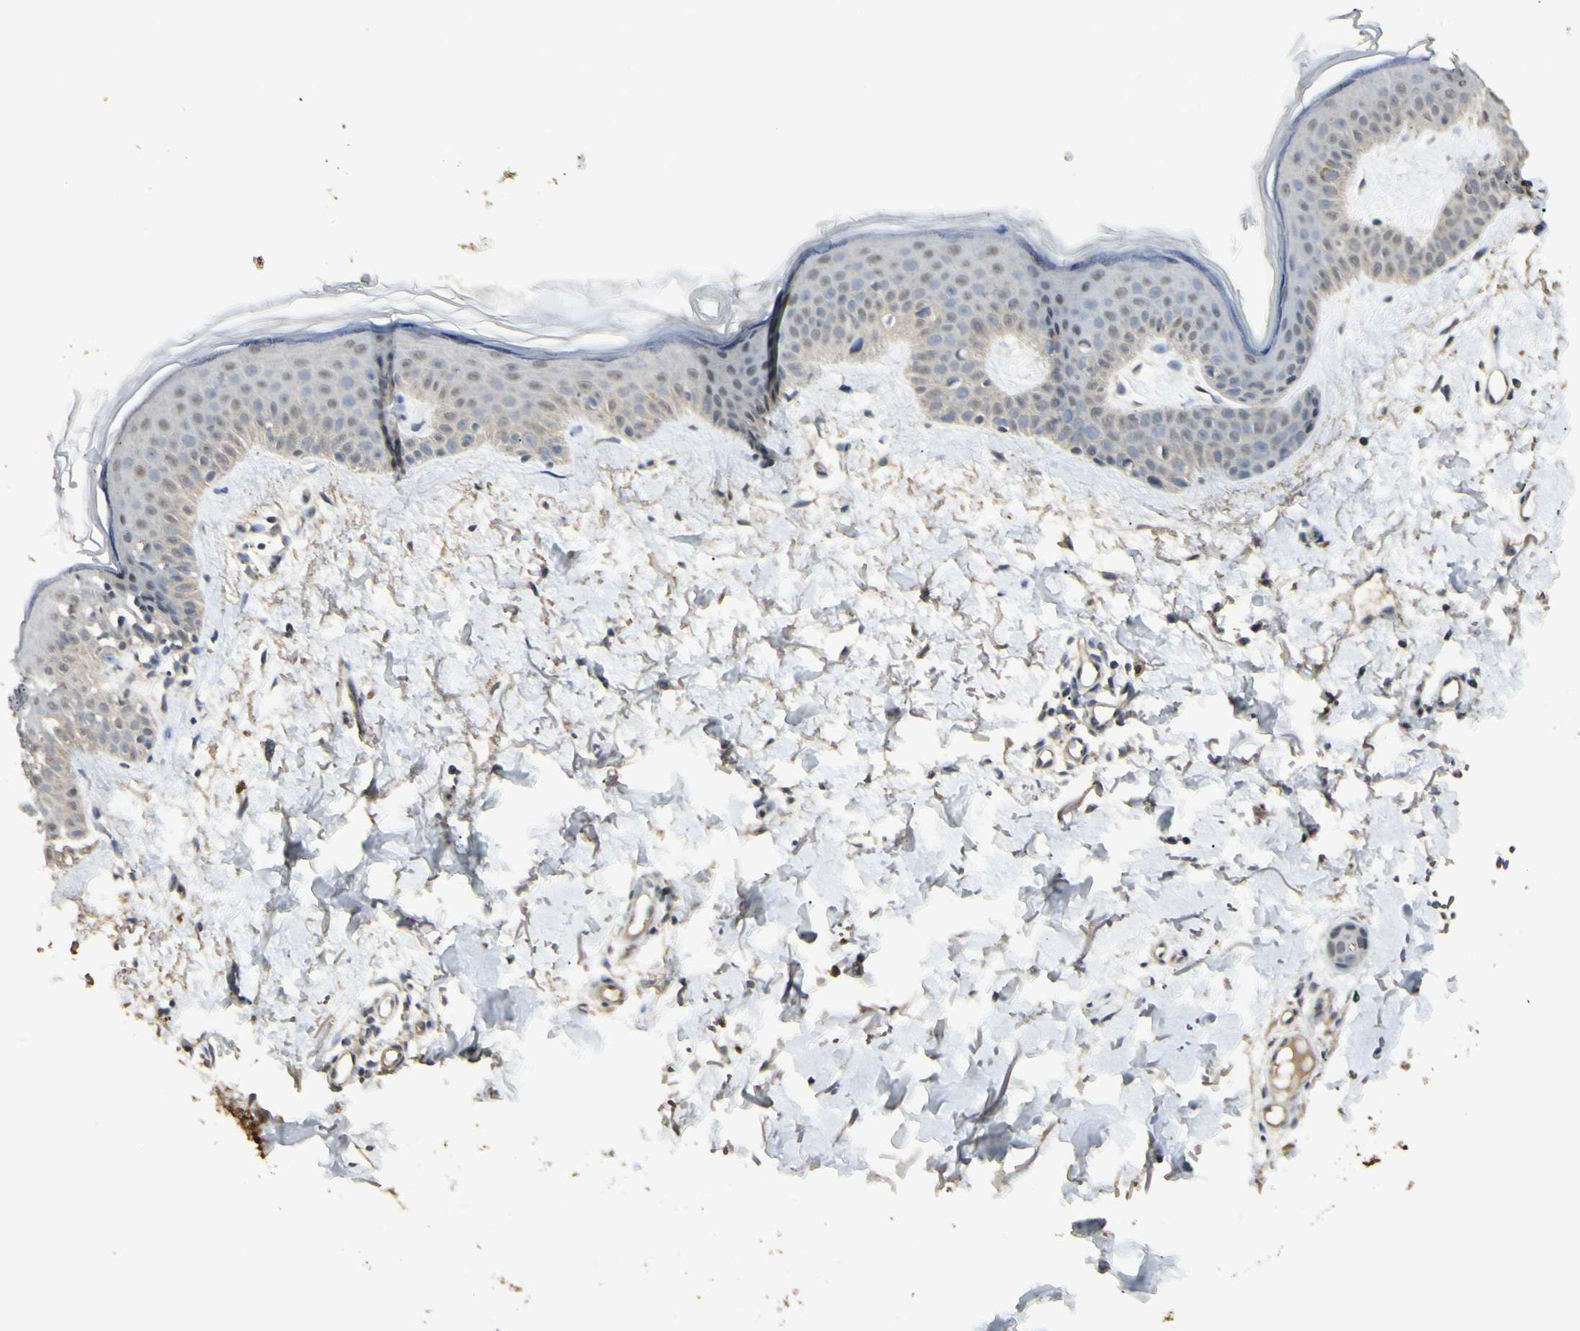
{"staining": {"intensity": "weak", "quantity": "25%-75%", "location": "cytoplasmic/membranous"}, "tissue": "skin", "cell_type": "Fibroblasts", "image_type": "normal", "snomed": [{"axis": "morphology", "description": "Normal tissue, NOS"}, {"axis": "topography", "description": "Skin"}], "caption": "A micrograph showing weak cytoplasmic/membranous staining in approximately 25%-75% of fibroblasts in normal skin, as visualized by brown immunohistochemical staining.", "gene": "SGCA", "patient": {"sex": "female", "age": 56}}